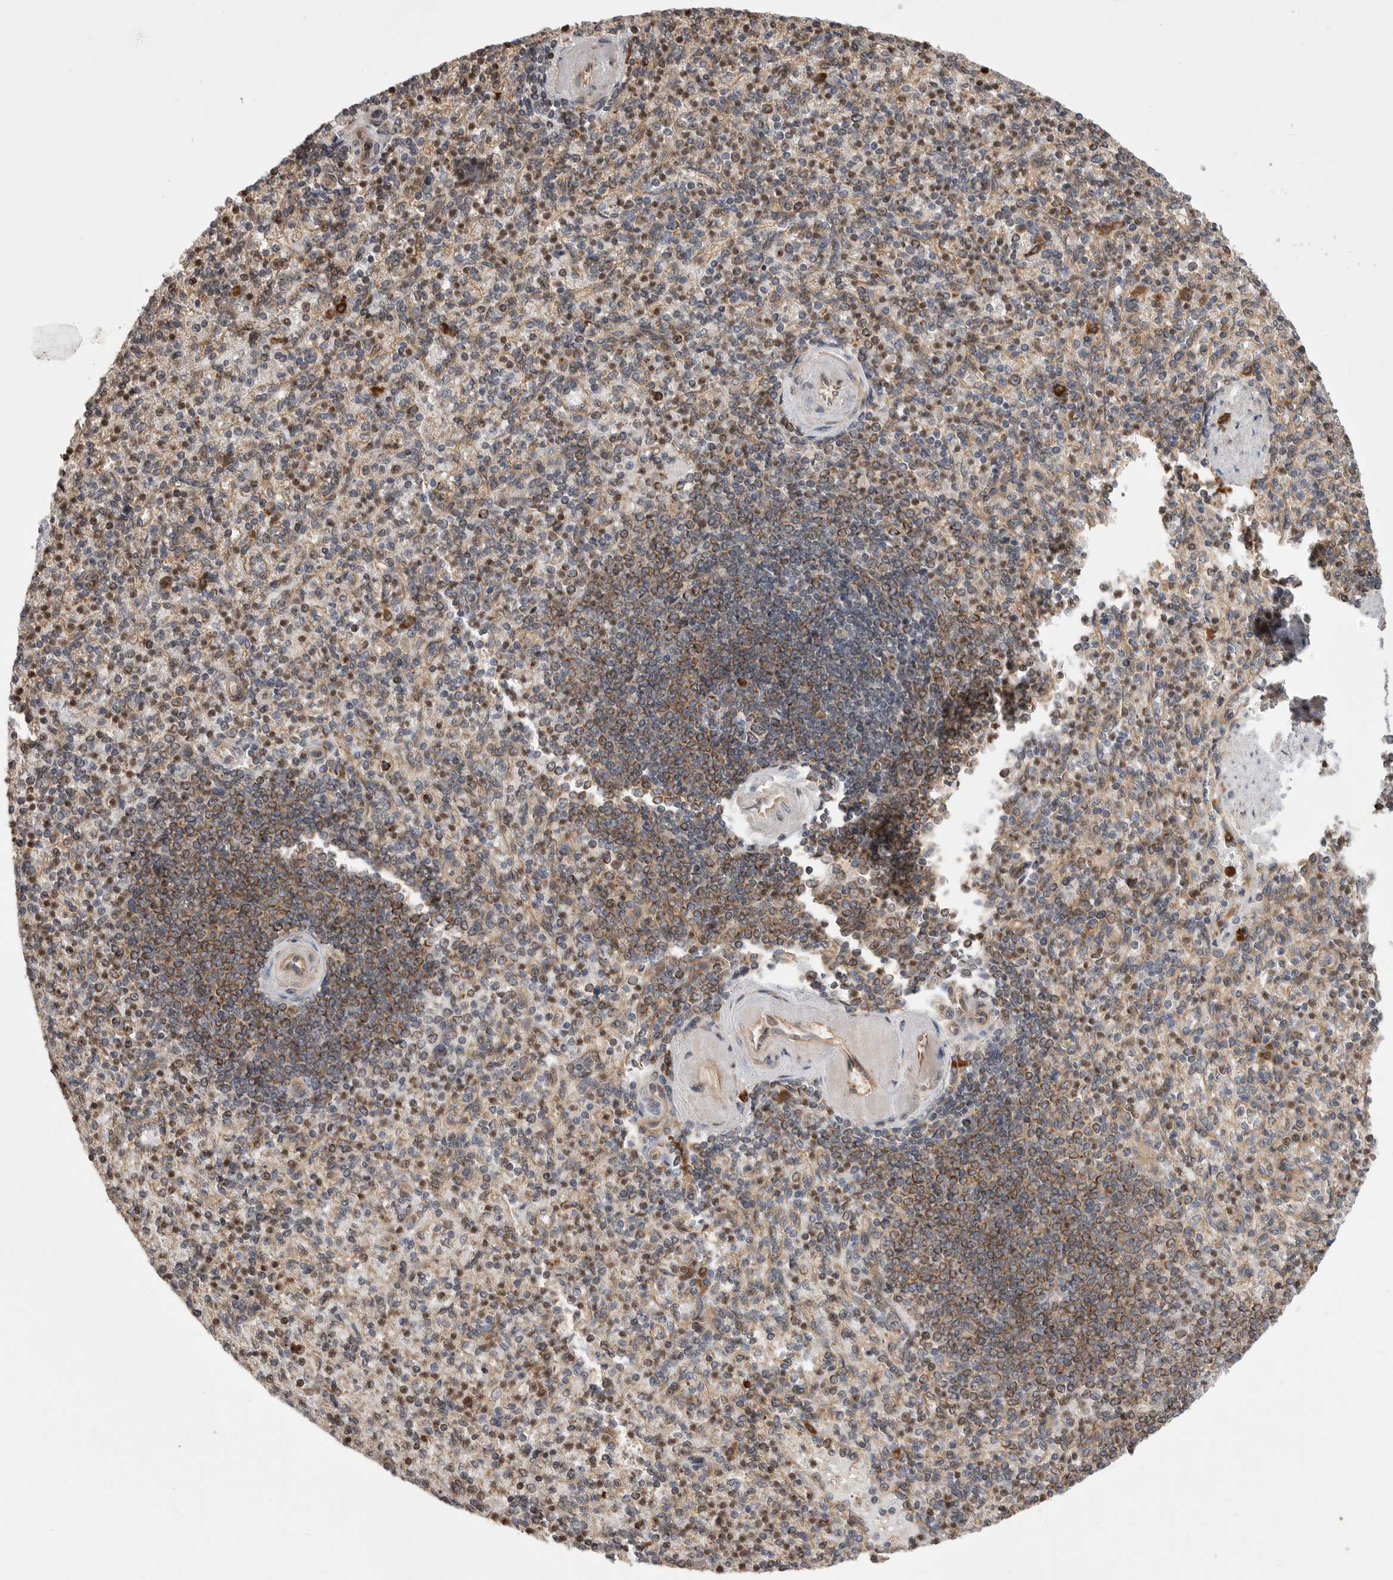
{"staining": {"intensity": "moderate", "quantity": "<25%", "location": "nuclear"}, "tissue": "spleen", "cell_type": "Cells in red pulp", "image_type": "normal", "snomed": [{"axis": "morphology", "description": "Normal tissue, NOS"}, {"axis": "topography", "description": "Spleen"}], "caption": "Unremarkable spleen was stained to show a protein in brown. There is low levels of moderate nuclear positivity in approximately <25% of cells in red pulp. The protein of interest is shown in brown color, while the nuclei are stained blue.", "gene": "OXR1", "patient": {"sex": "female", "age": 74}}